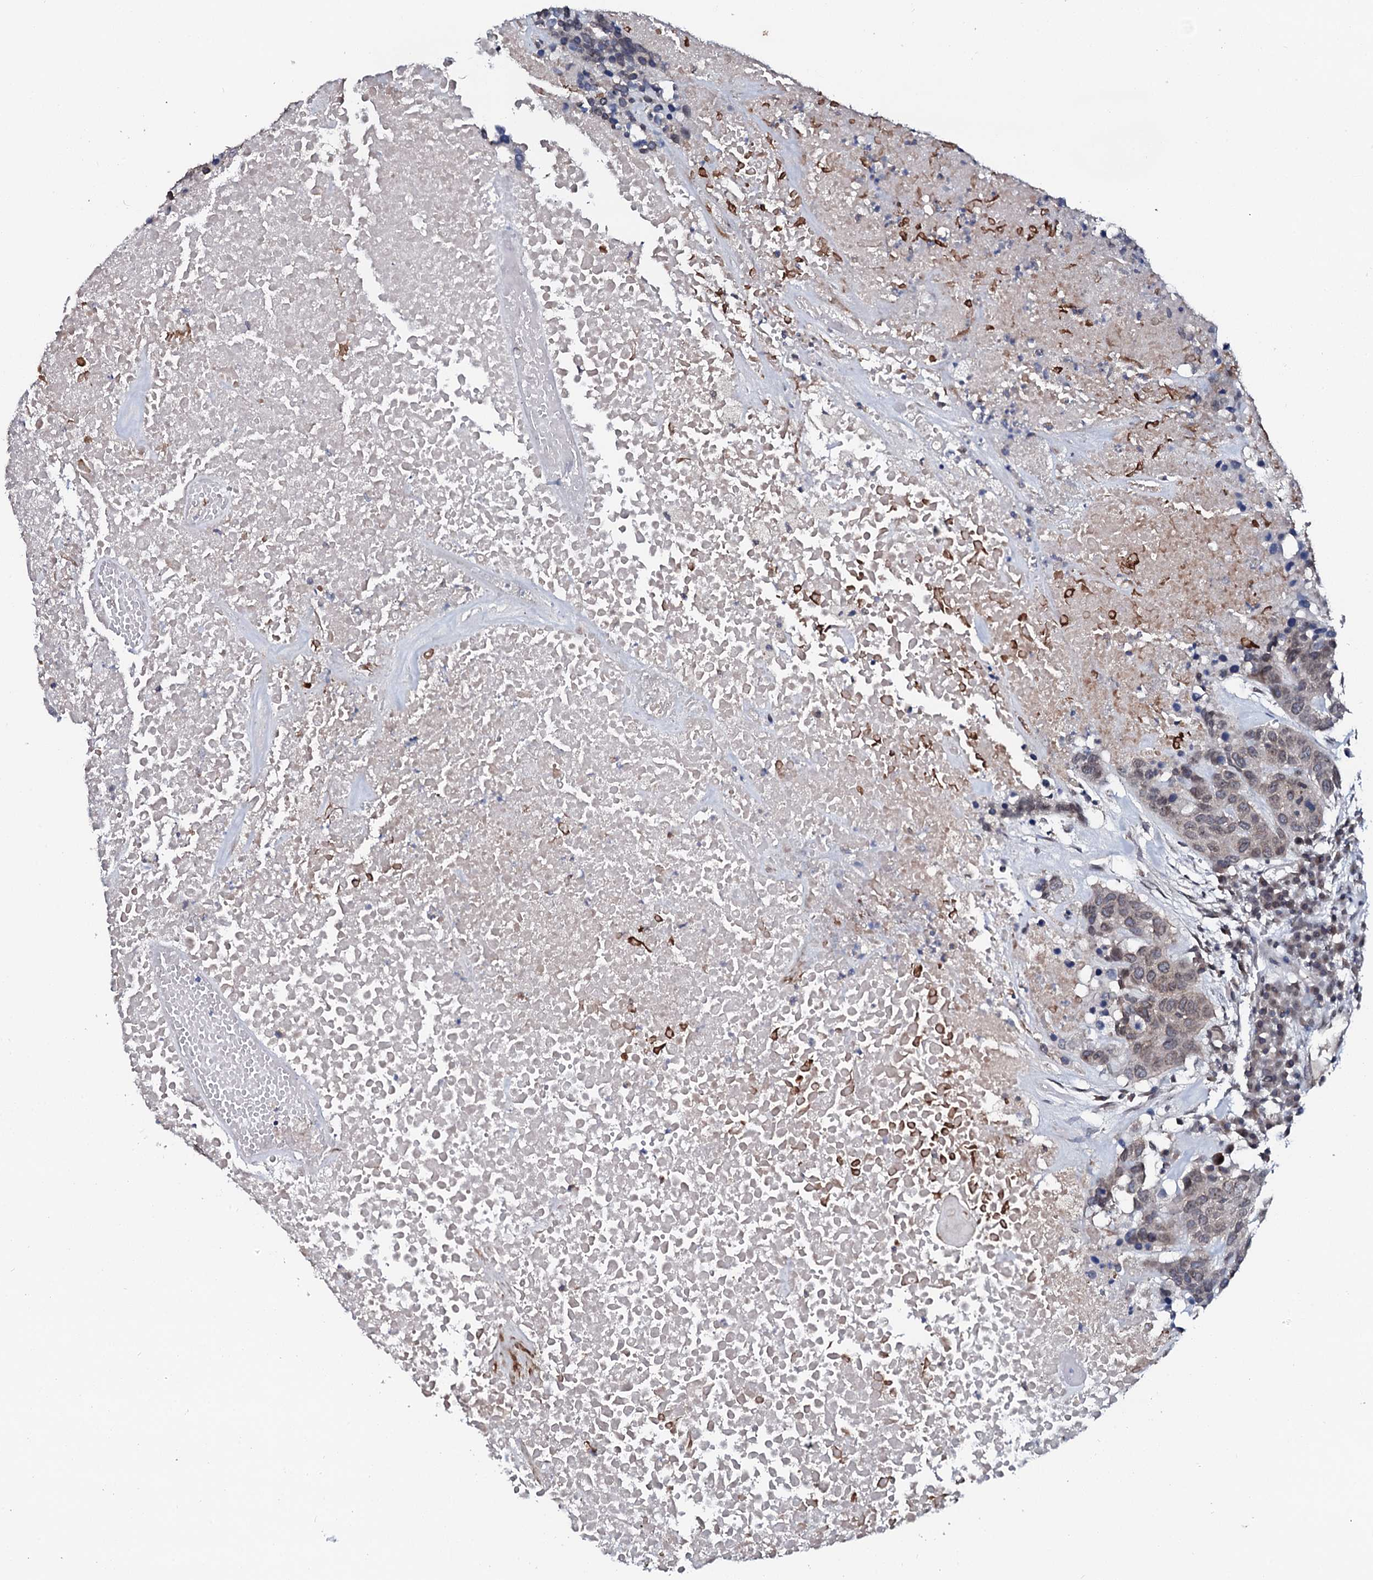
{"staining": {"intensity": "weak", "quantity": "<25%", "location": "cytoplasmic/membranous"}, "tissue": "head and neck cancer", "cell_type": "Tumor cells", "image_type": "cancer", "snomed": [{"axis": "morphology", "description": "Squamous cell carcinoma, NOS"}, {"axis": "topography", "description": "Head-Neck"}], "caption": "Protein analysis of head and neck cancer exhibits no significant positivity in tumor cells. (DAB (3,3'-diaminobenzidine) immunohistochemistry visualized using brightfield microscopy, high magnification).", "gene": "SNTA1", "patient": {"sex": "male", "age": 66}}